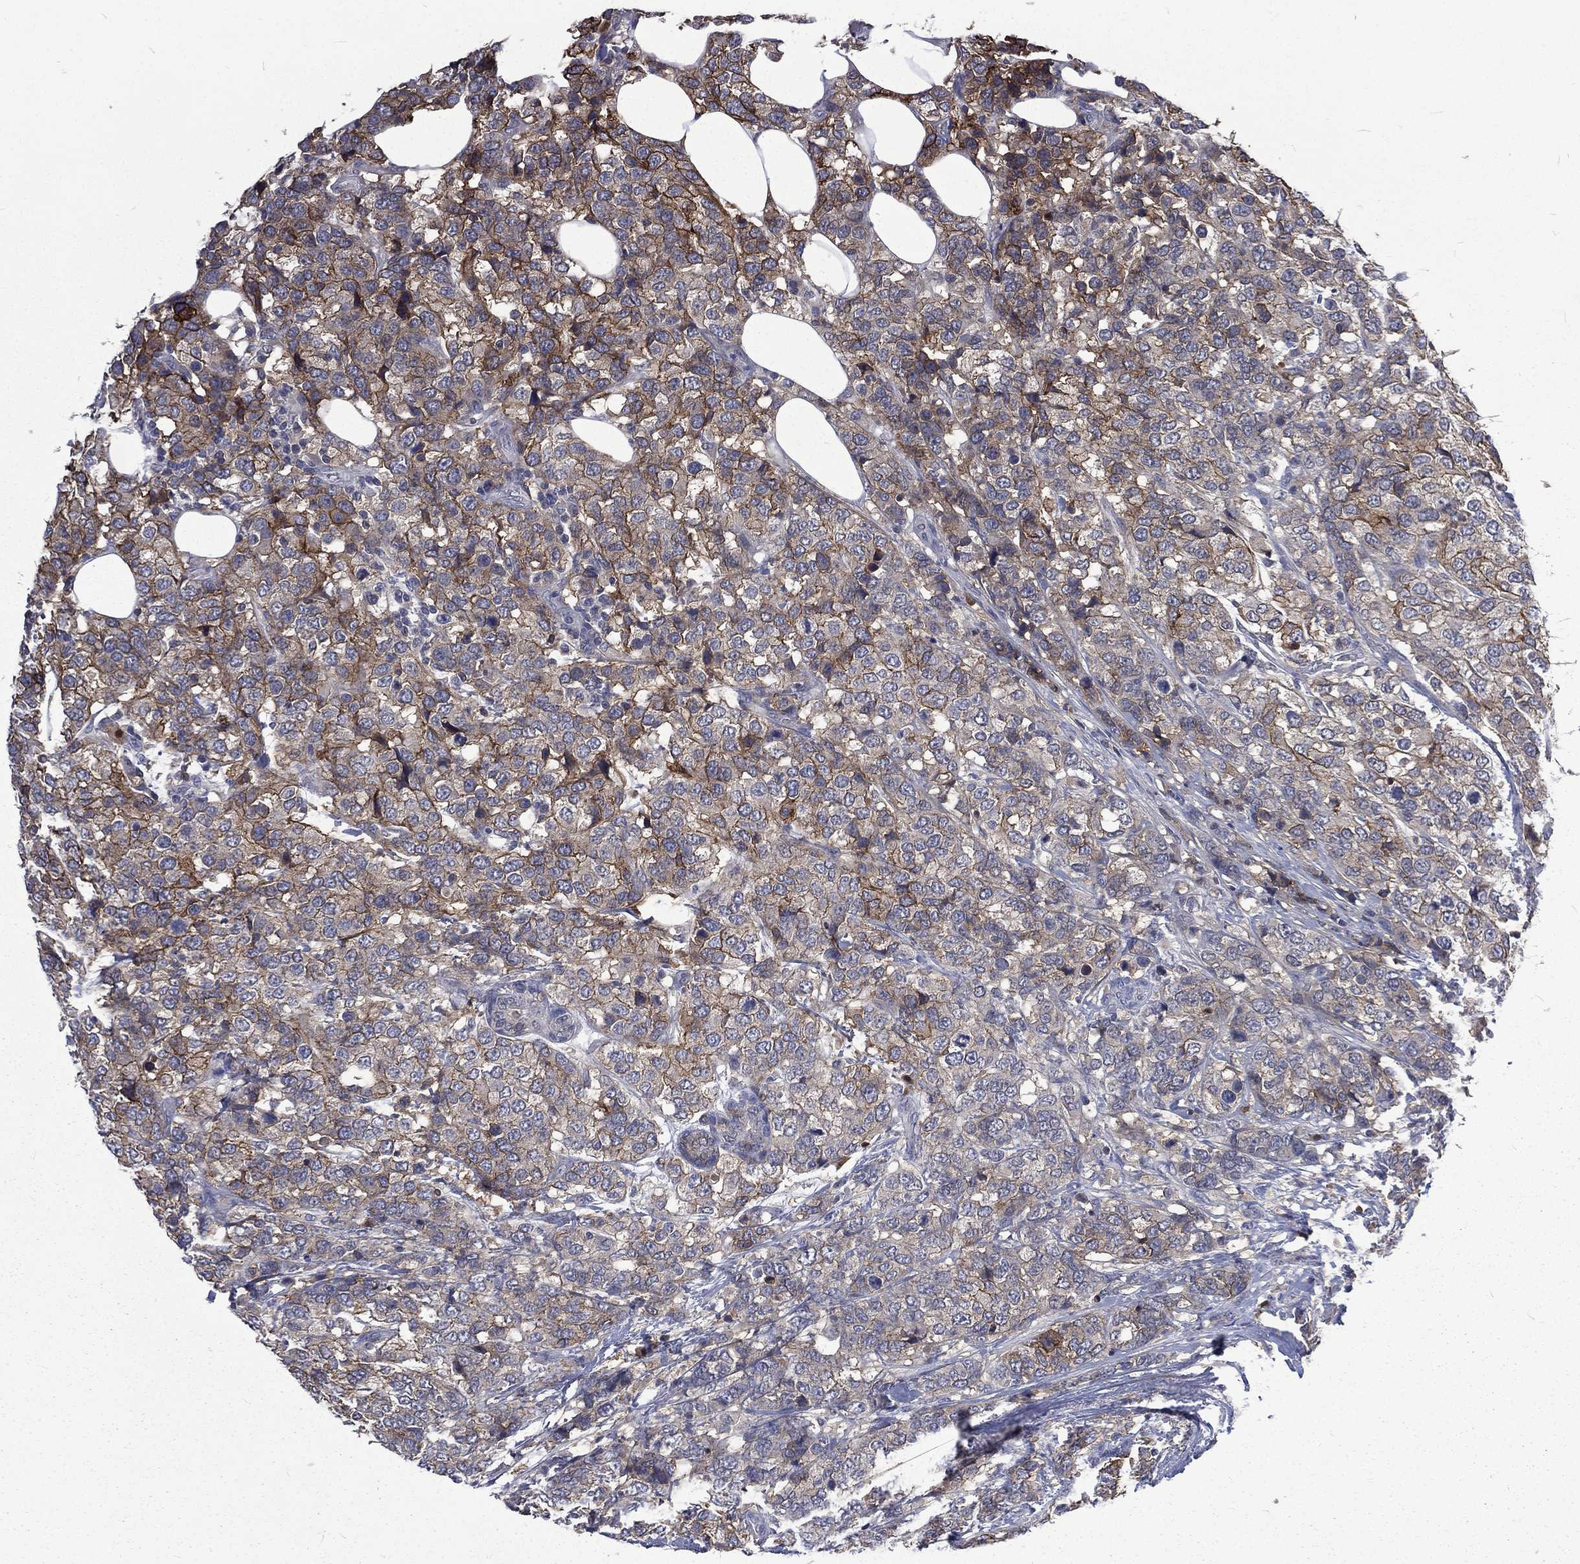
{"staining": {"intensity": "strong", "quantity": "<25%", "location": "cytoplasmic/membranous"}, "tissue": "breast cancer", "cell_type": "Tumor cells", "image_type": "cancer", "snomed": [{"axis": "morphology", "description": "Lobular carcinoma"}, {"axis": "topography", "description": "Breast"}], "caption": "DAB (3,3'-diaminobenzidine) immunohistochemical staining of lobular carcinoma (breast) reveals strong cytoplasmic/membranous protein positivity in approximately <25% of tumor cells.", "gene": "CA12", "patient": {"sex": "female", "age": 59}}